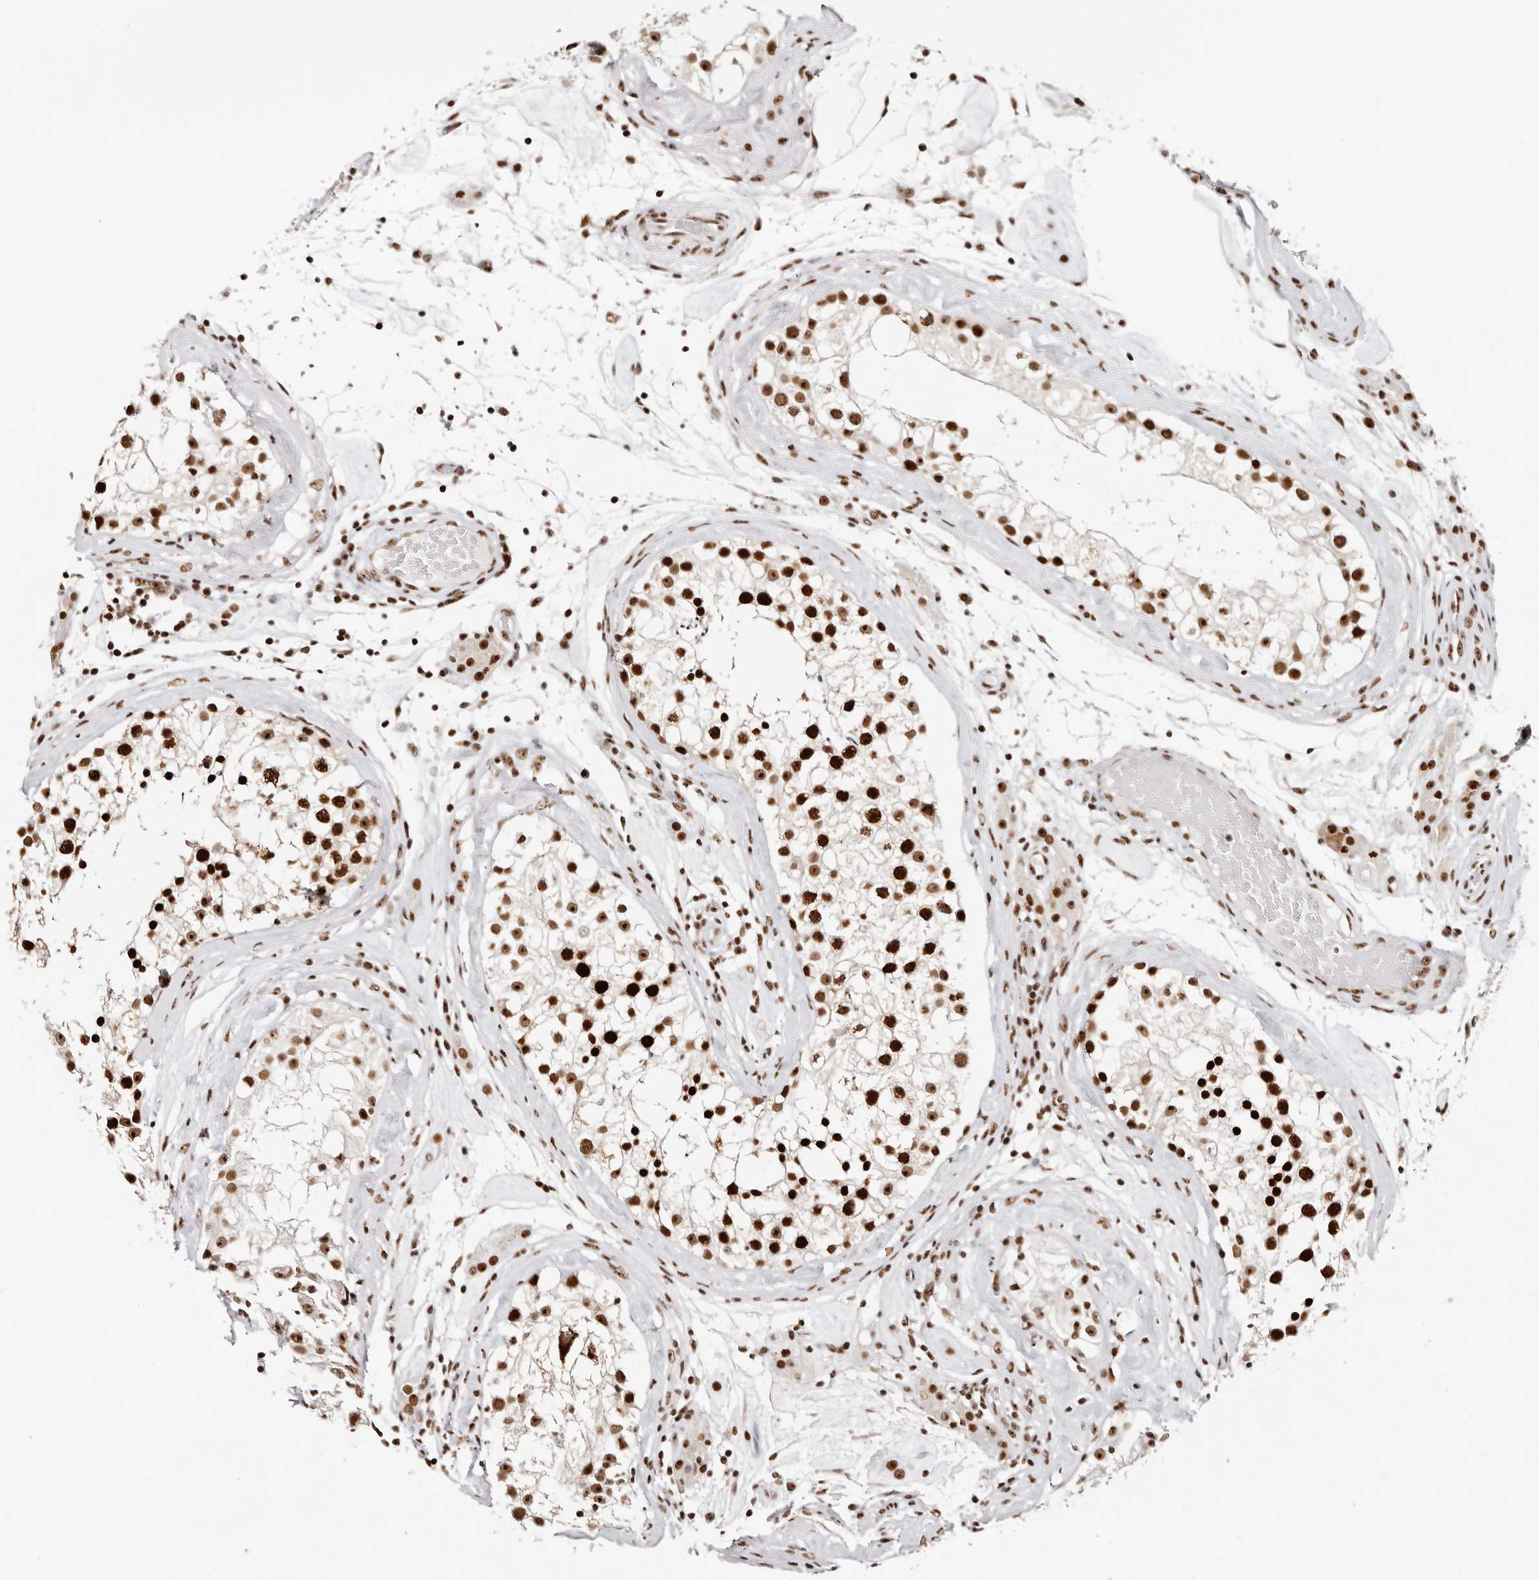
{"staining": {"intensity": "strong", "quantity": "25%-75%", "location": "nuclear"}, "tissue": "testis", "cell_type": "Cells in seminiferous ducts", "image_type": "normal", "snomed": [{"axis": "morphology", "description": "Normal tissue, NOS"}, {"axis": "topography", "description": "Testis"}], "caption": "This is a micrograph of IHC staining of unremarkable testis, which shows strong positivity in the nuclear of cells in seminiferous ducts.", "gene": "IQGAP3", "patient": {"sex": "male", "age": 46}}